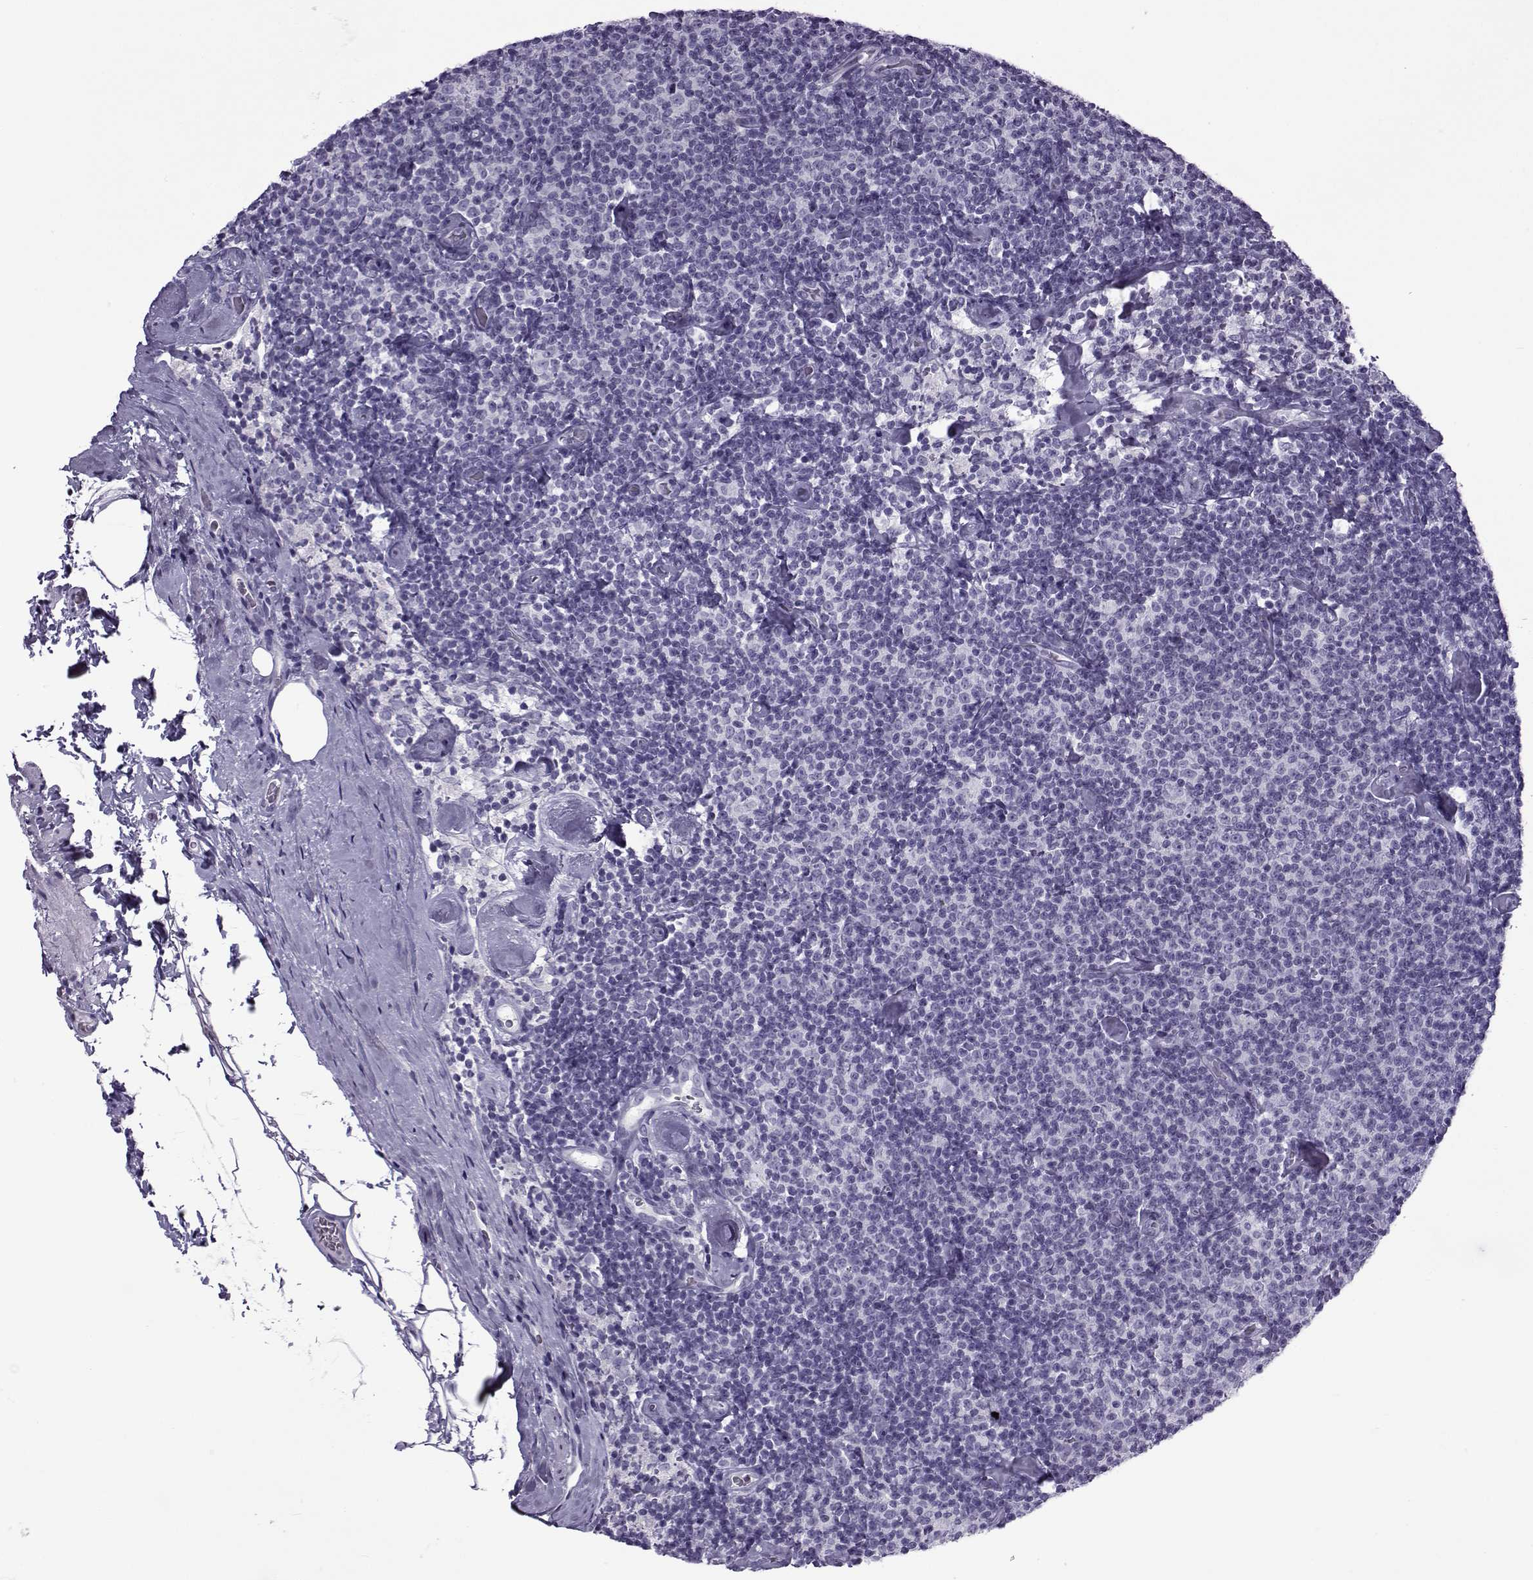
{"staining": {"intensity": "negative", "quantity": "none", "location": "none"}, "tissue": "lymphoma", "cell_type": "Tumor cells", "image_type": "cancer", "snomed": [{"axis": "morphology", "description": "Malignant lymphoma, non-Hodgkin's type, Low grade"}, {"axis": "topography", "description": "Lymph node"}], "caption": "A high-resolution image shows immunohistochemistry (IHC) staining of lymphoma, which shows no significant staining in tumor cells.", "gene": "OIP5", "patient": {"sex": "male", "age": 81}}